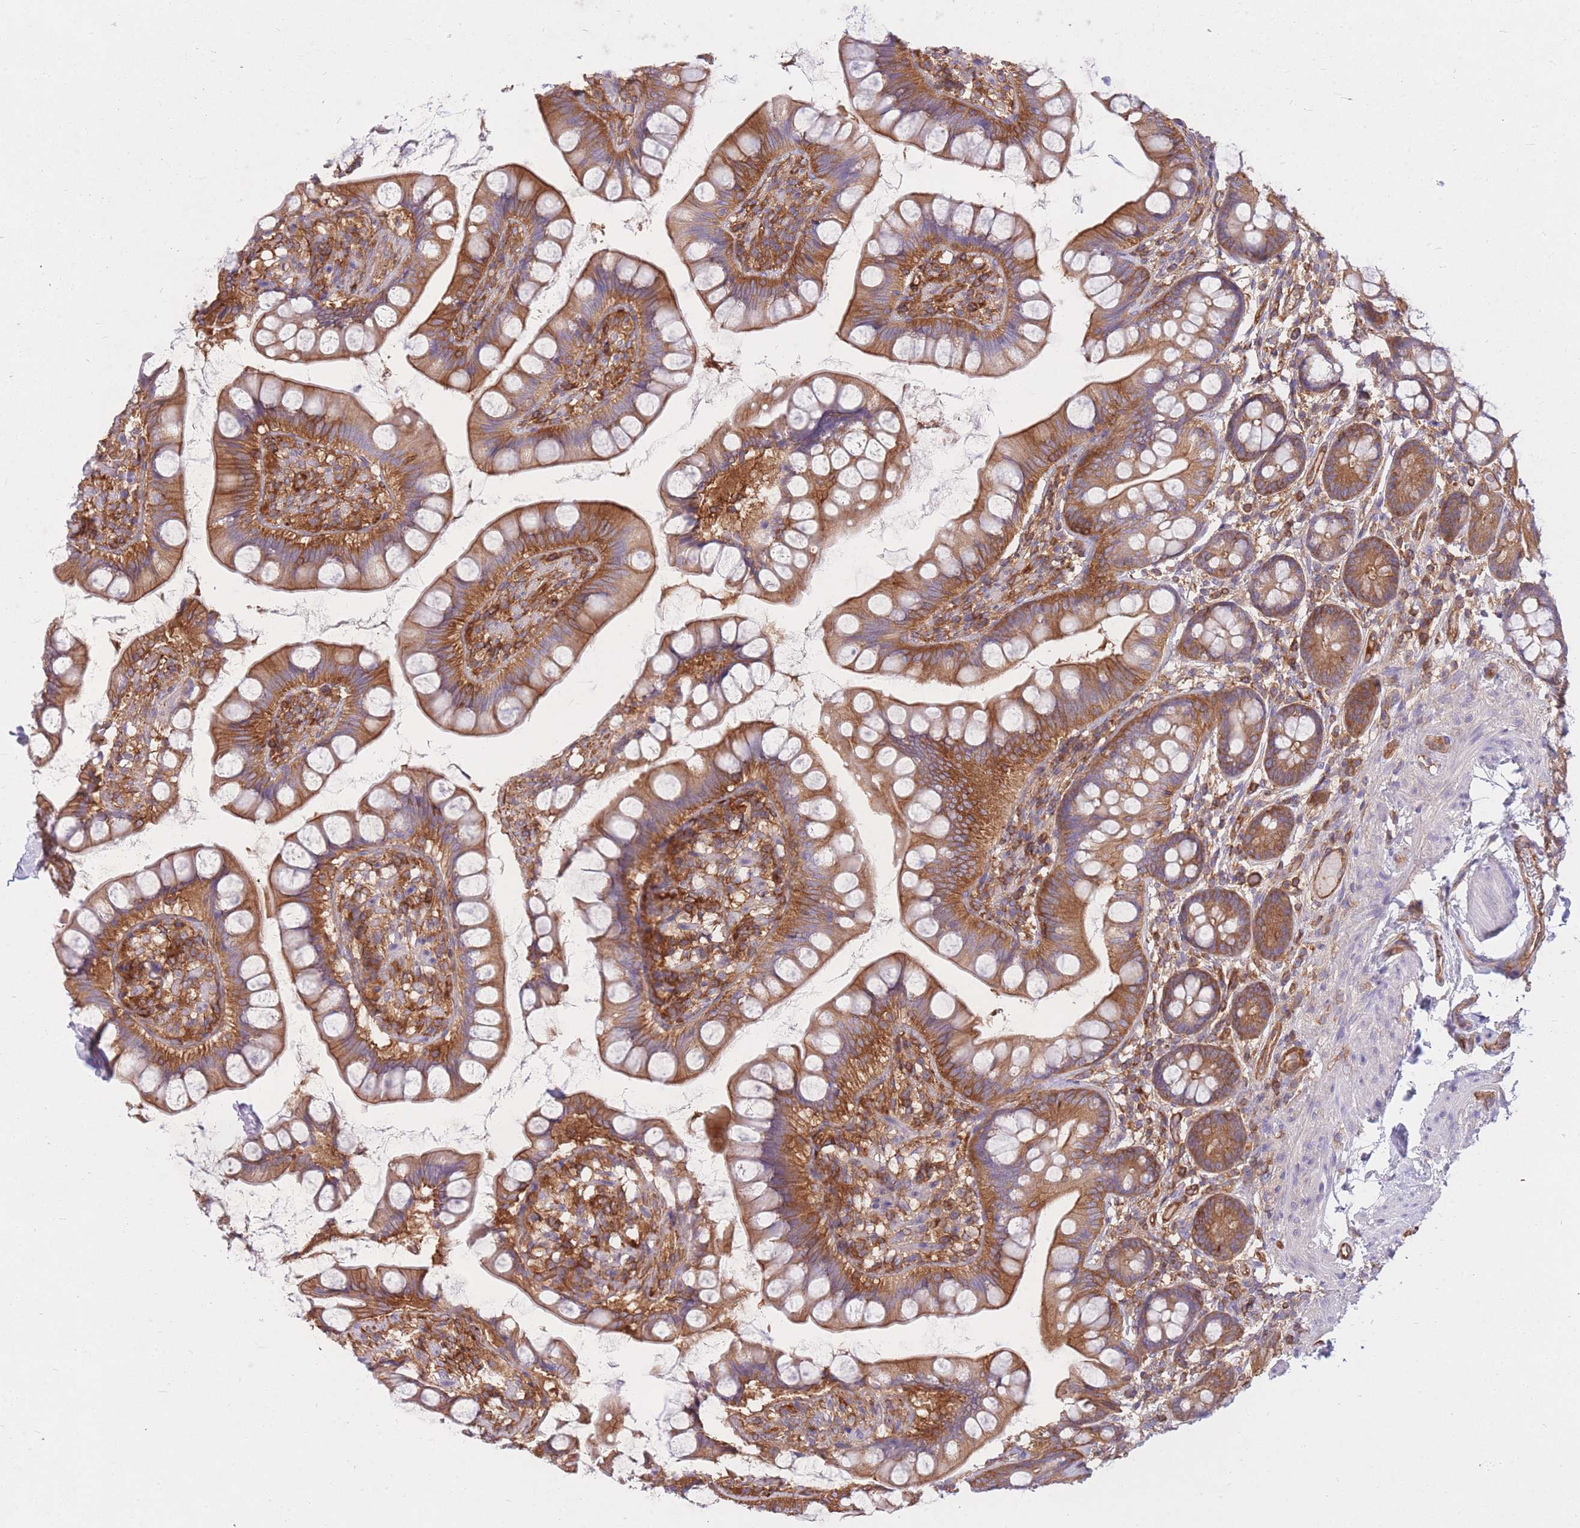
{"staining": {"intensity": "moderate", "quantity": ">75%", "location": "cytoplasmic/membranous"}, "tissue": "small intestine", "cell_type": "Glandular cells", "image_type": "normal", "snomed": [{"axis": "morphology", "description": "Normal tissue, NOS"}, {"axis": "topography", "description": "Small intestine"}], "caption": "Brown immunohistochemical staining in benign human small intestine demonstrates moderate cytoplasmic/membranous staining in approximately >75% of glandular cells. The protein is shown in brown color, while the nuclei are stained blue.", "gene": "GGA1", "patient": {"sex": "male", "age": 70}}